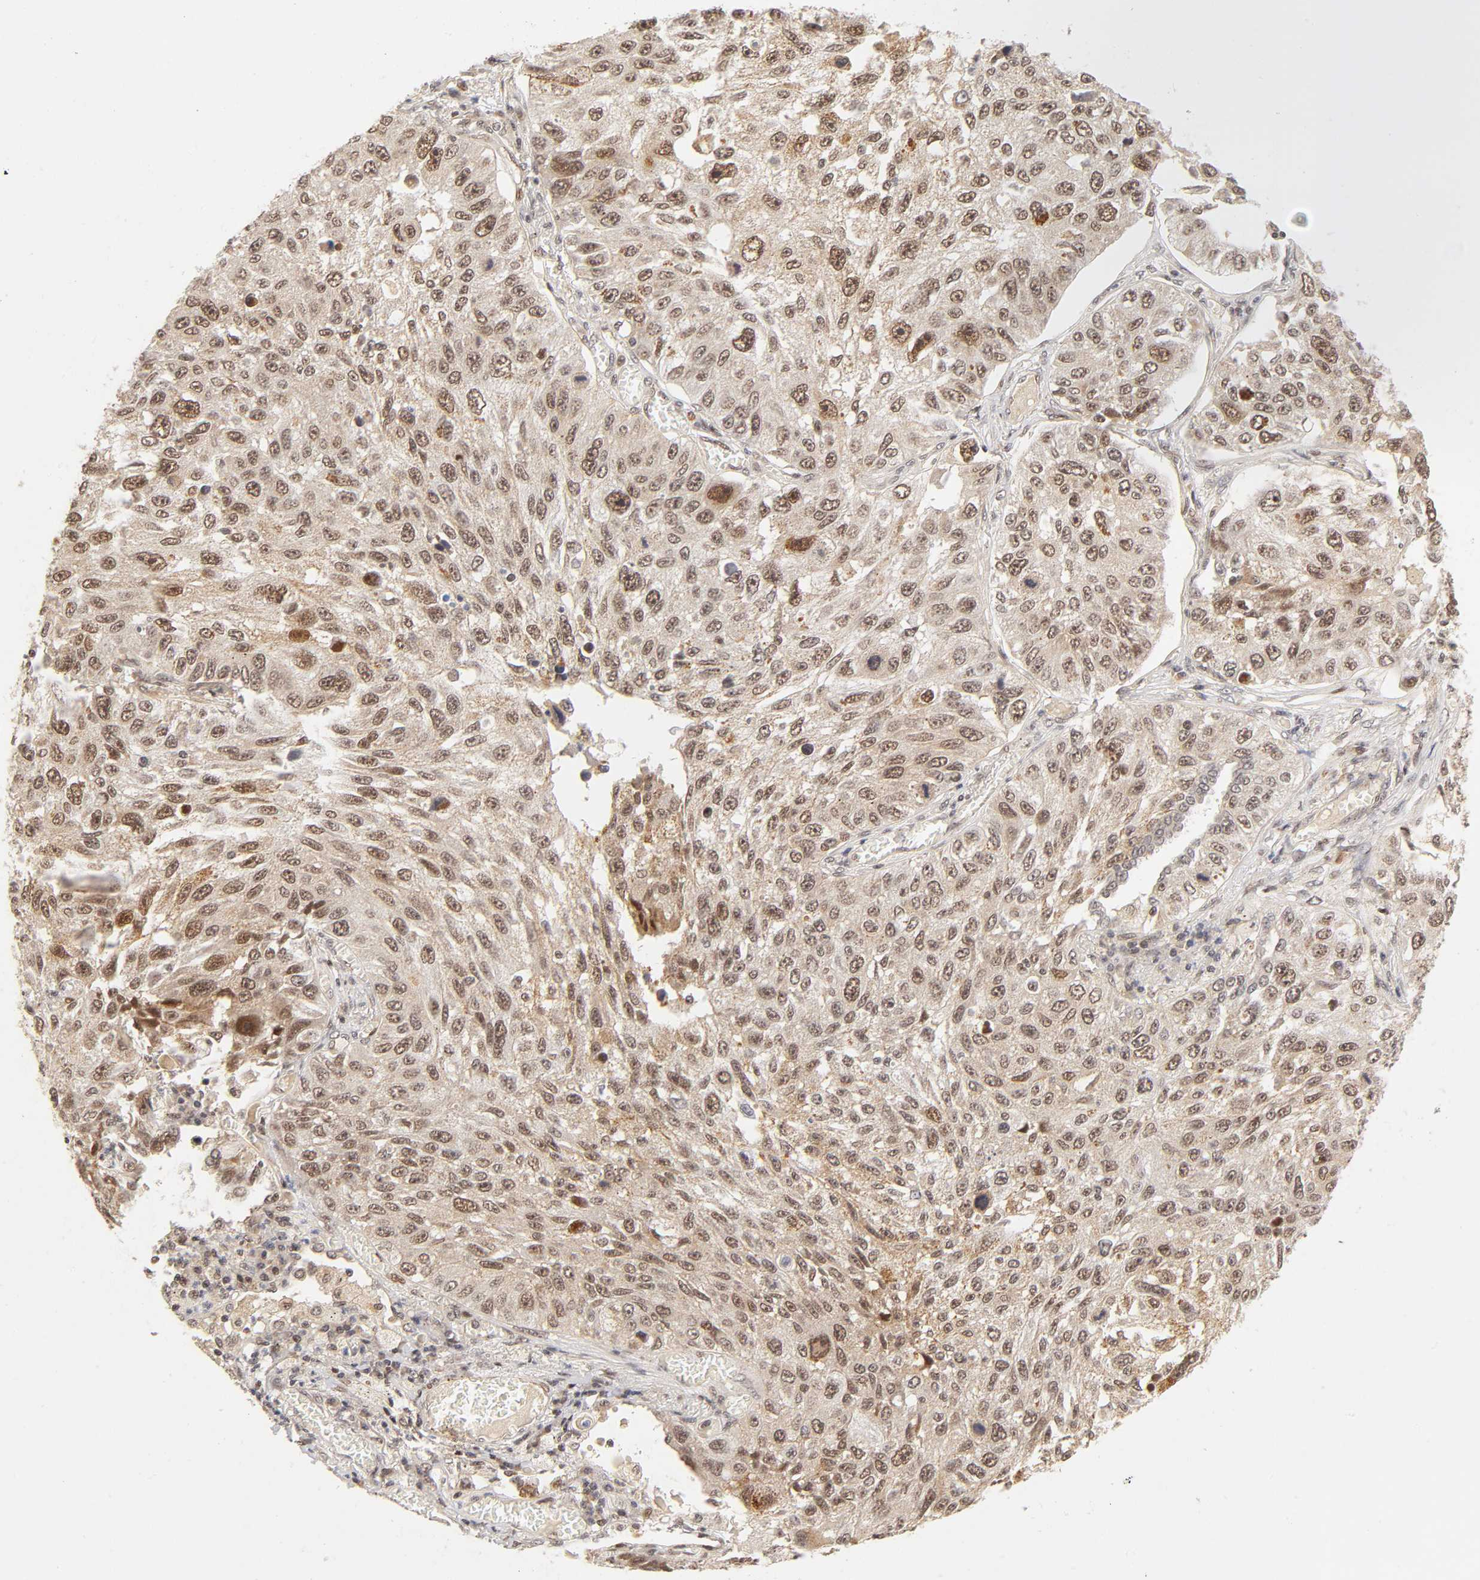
{"staining": {"intensity": "moderate", "quantity": ">75%", "location": "cytoplasmic/membranous,nuclear"}, "tissue": "lung cancer", "cell_type": "Tumor cells", "image_type": "cancer", "snomed": [{"axis": "morphology", "description": "Squamous cell carcinoma, NOS"}, {"axis": "topography", "description": "Lung"}], "caption": "Tumor cells show medium levels of moderate cytoplasmic/membranous and nuclear expression in approximately >75% of cells in human lung cancer.", "gene": "TAF10", "patient": {"sex": "male", "age": 71}}